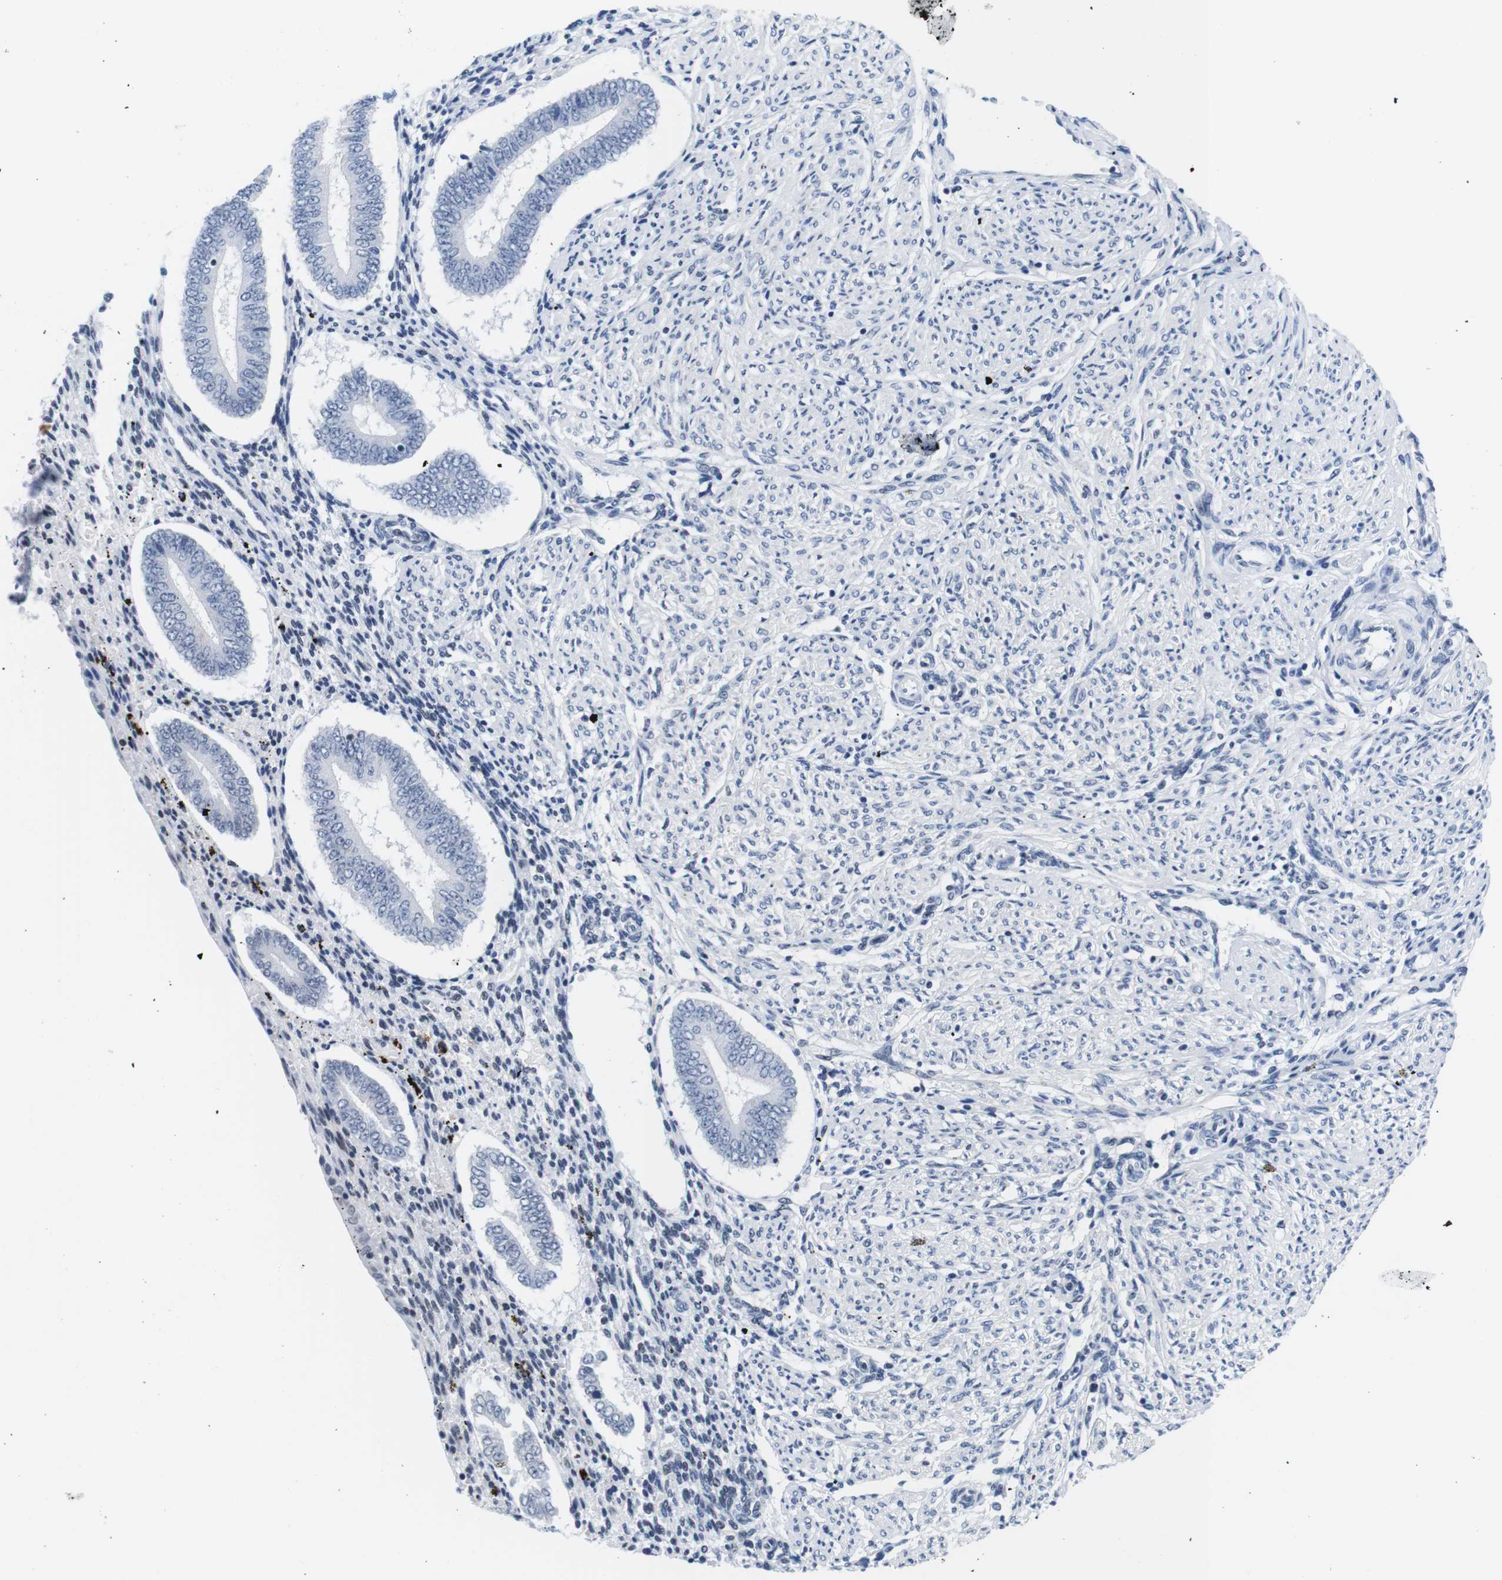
{"staining": {"intensity": "negative", "quantity": "none", "location": "none"}, "tissue": "endometrium", "cell_type": "Cells in endometrial stroma", "image_type": "normal", "snomed": [{"axis": "morphology", "description": "Normal tissue, NOS"}, {"axis": "topography", "description": "Endometrium"}], "caption": "IHC of benign human endometrium displays no staining in cells in endometrial stroma.", "gene": "IFI16", "patient": {"sex": "female", "age": 42}}